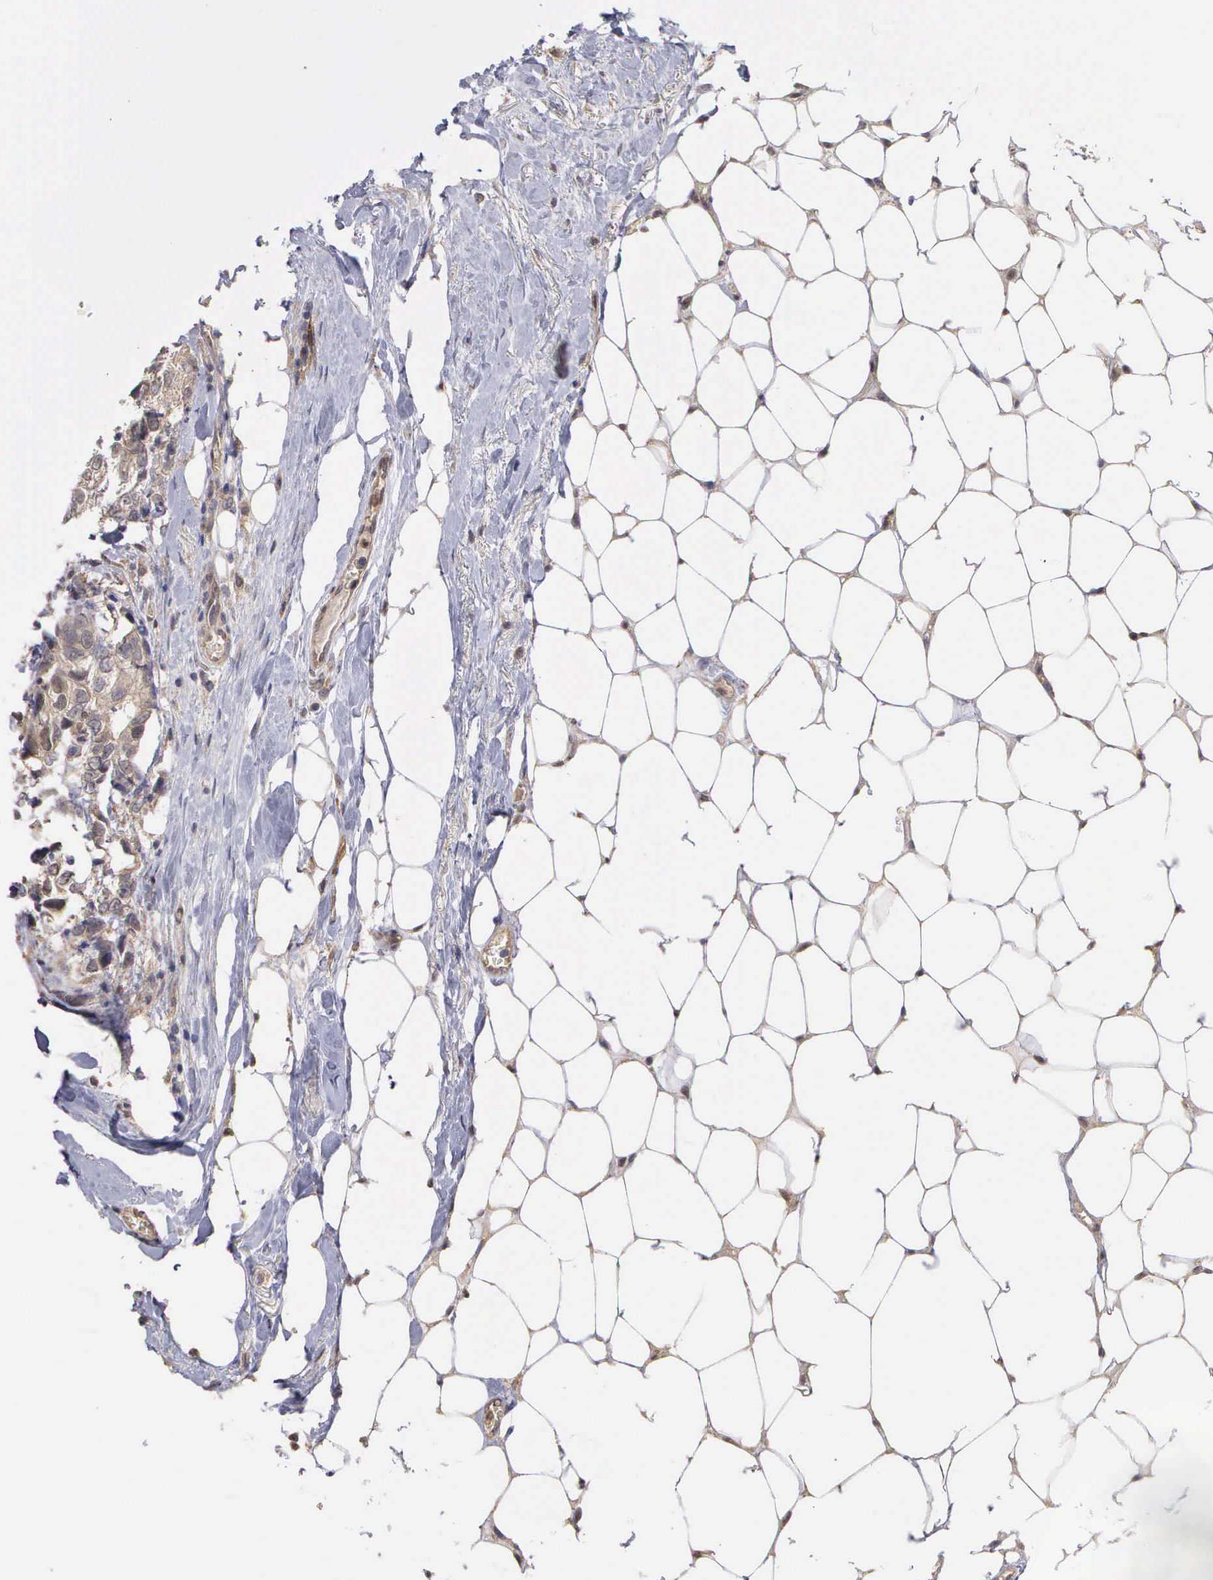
{"staining": {"intensity": "weak", "quantity": "25%-75%", "location": "cytoplasmic/membranous,nuclear"}, "tissue": "breast cancer", "cell_type": "Tumor cells", "image_type": "cancer", "snomed": [{"axis": "morphology", "description": "Duct carcinoma"}, {"axis": "topography", "description": "Breast"}], "caption": "Immunohistochemical staining of human breast infiltrating ductal carcinoma reveals low levels of weak cytoplasmic/membranous and nuclear protein staining in approximately 25%-75% of tumor cells. The protein is shown in brown color, while the nuclei are stained blue.", "gene": "DNAJB7", "patient": {"sex": "female", "age": 68}}